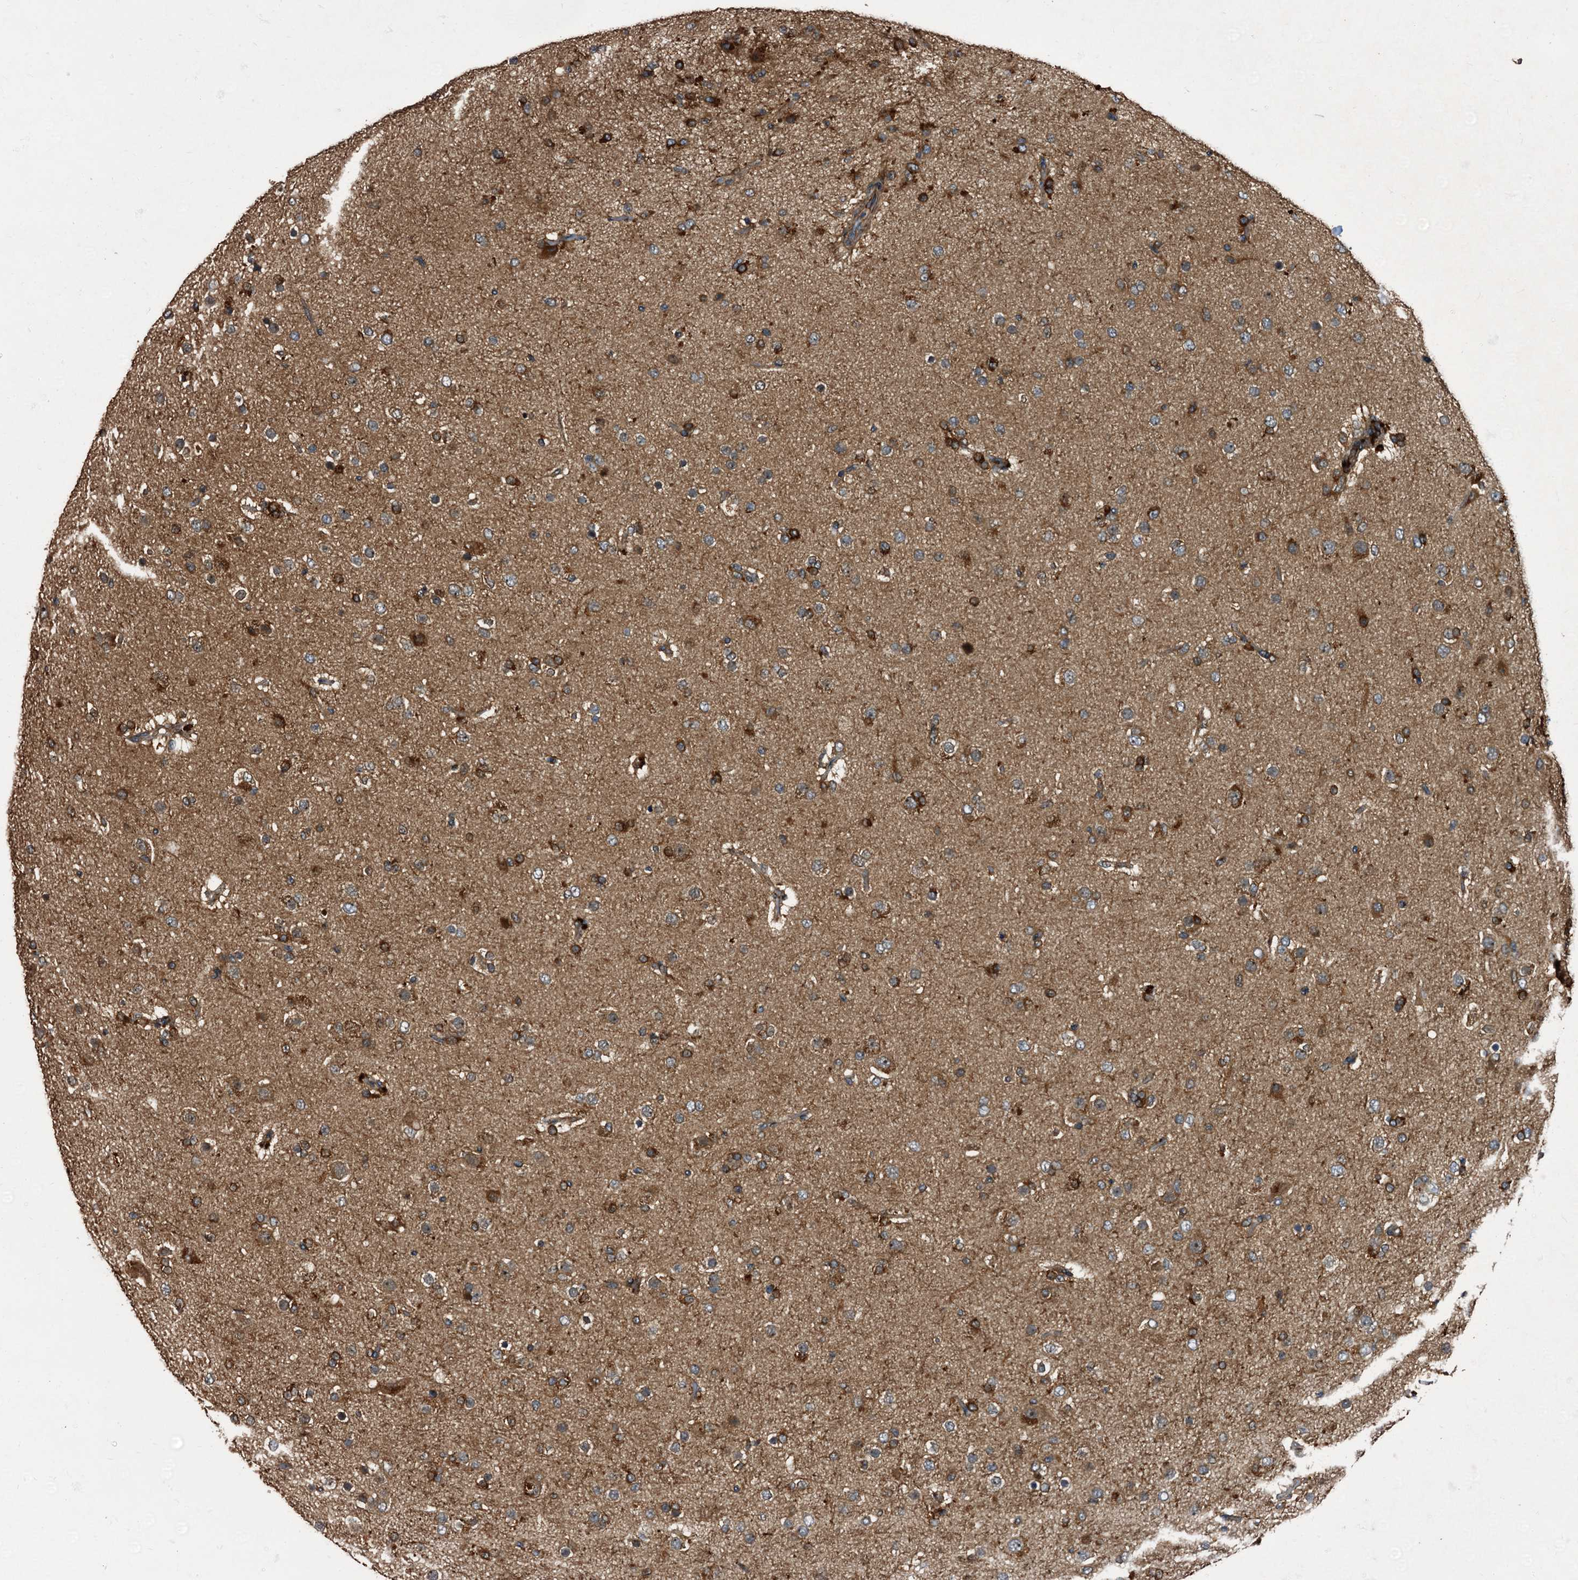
{"staining": {"intensity": "moderate", "quantity": ">75%", "location": "cytoplasmic/membranous"}, "tissue": "glioma", "cell_type": "Tumor cells", "image_type": "cancer", "snomed": [{"axis": "morphology", "description": "Glioma, malignant, Low grade"}, {"axis": "topography", "description": "Brain"}], "caption": "Brown immunohistochemical staining in malignant glioma (low-grade) demonstrates moderate cytoplasmic/membranous positivity in about >75% of tumor cells.", "gene": "PEX5", "patient": {"sex": "male", "age": 65}}